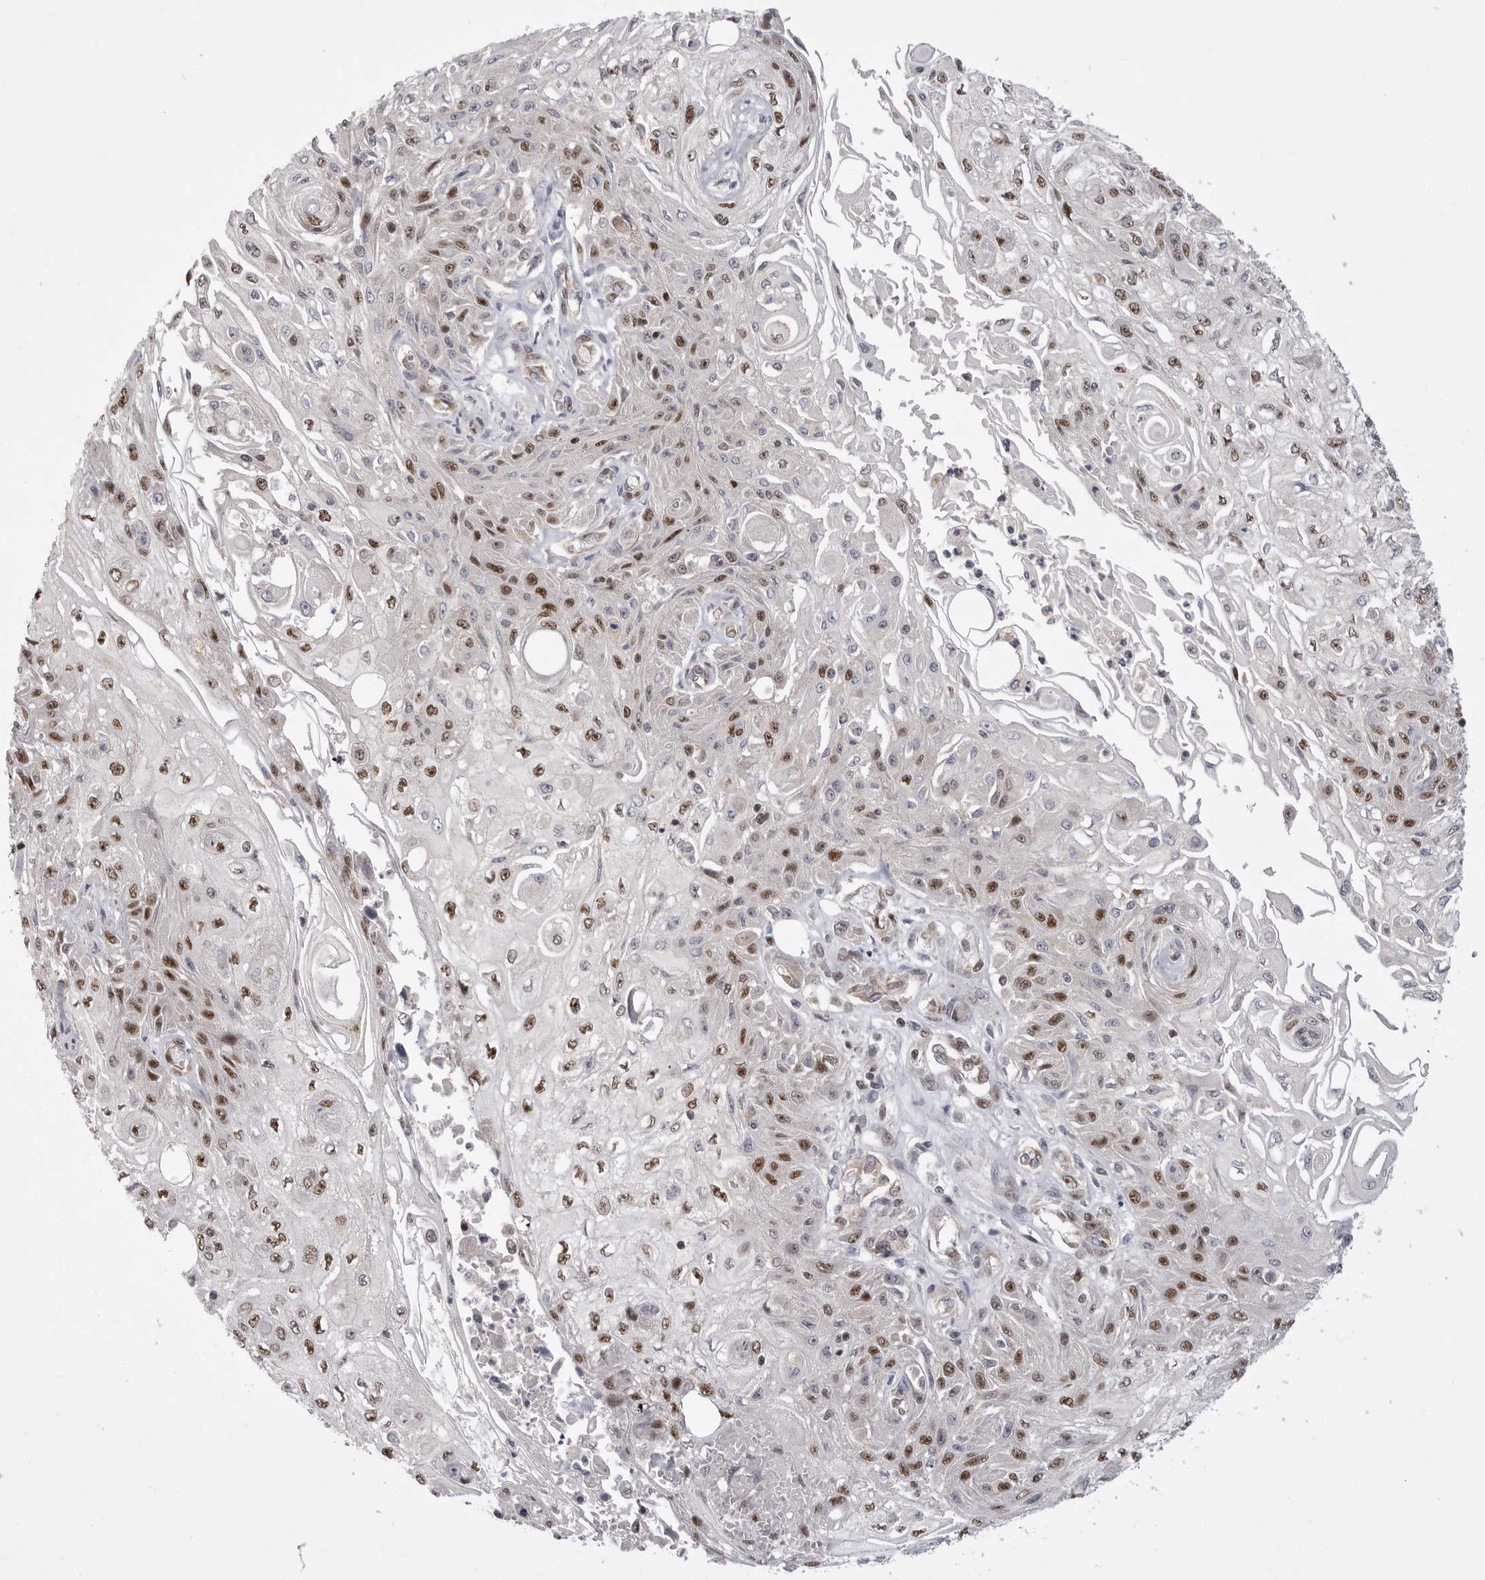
{"staining": {"intensity": "strong", "quantity": ">75%", "location": "nuclear"}, "tissue": "skin cancer", "cell_type": "Tumor cells", "image_type": "cancer", "snomed": [{"axis": "morphology", "description": "Squamous cell carcinoma, NOS"}, {"axis": "morphology", "description": "Squamous cell carcinoma, metastatic, NOS"}, {"axis": "topography", "description": "Skin"}, {"axis": "topography", "description": "Lymph node"}], "caption": "Skin cancer stained with a brown dye displays strong nuclear positive staining in about >75% of tumor cells.", "gene": "PPP1R8", "patient": {"sex": "male", "age": 75}}